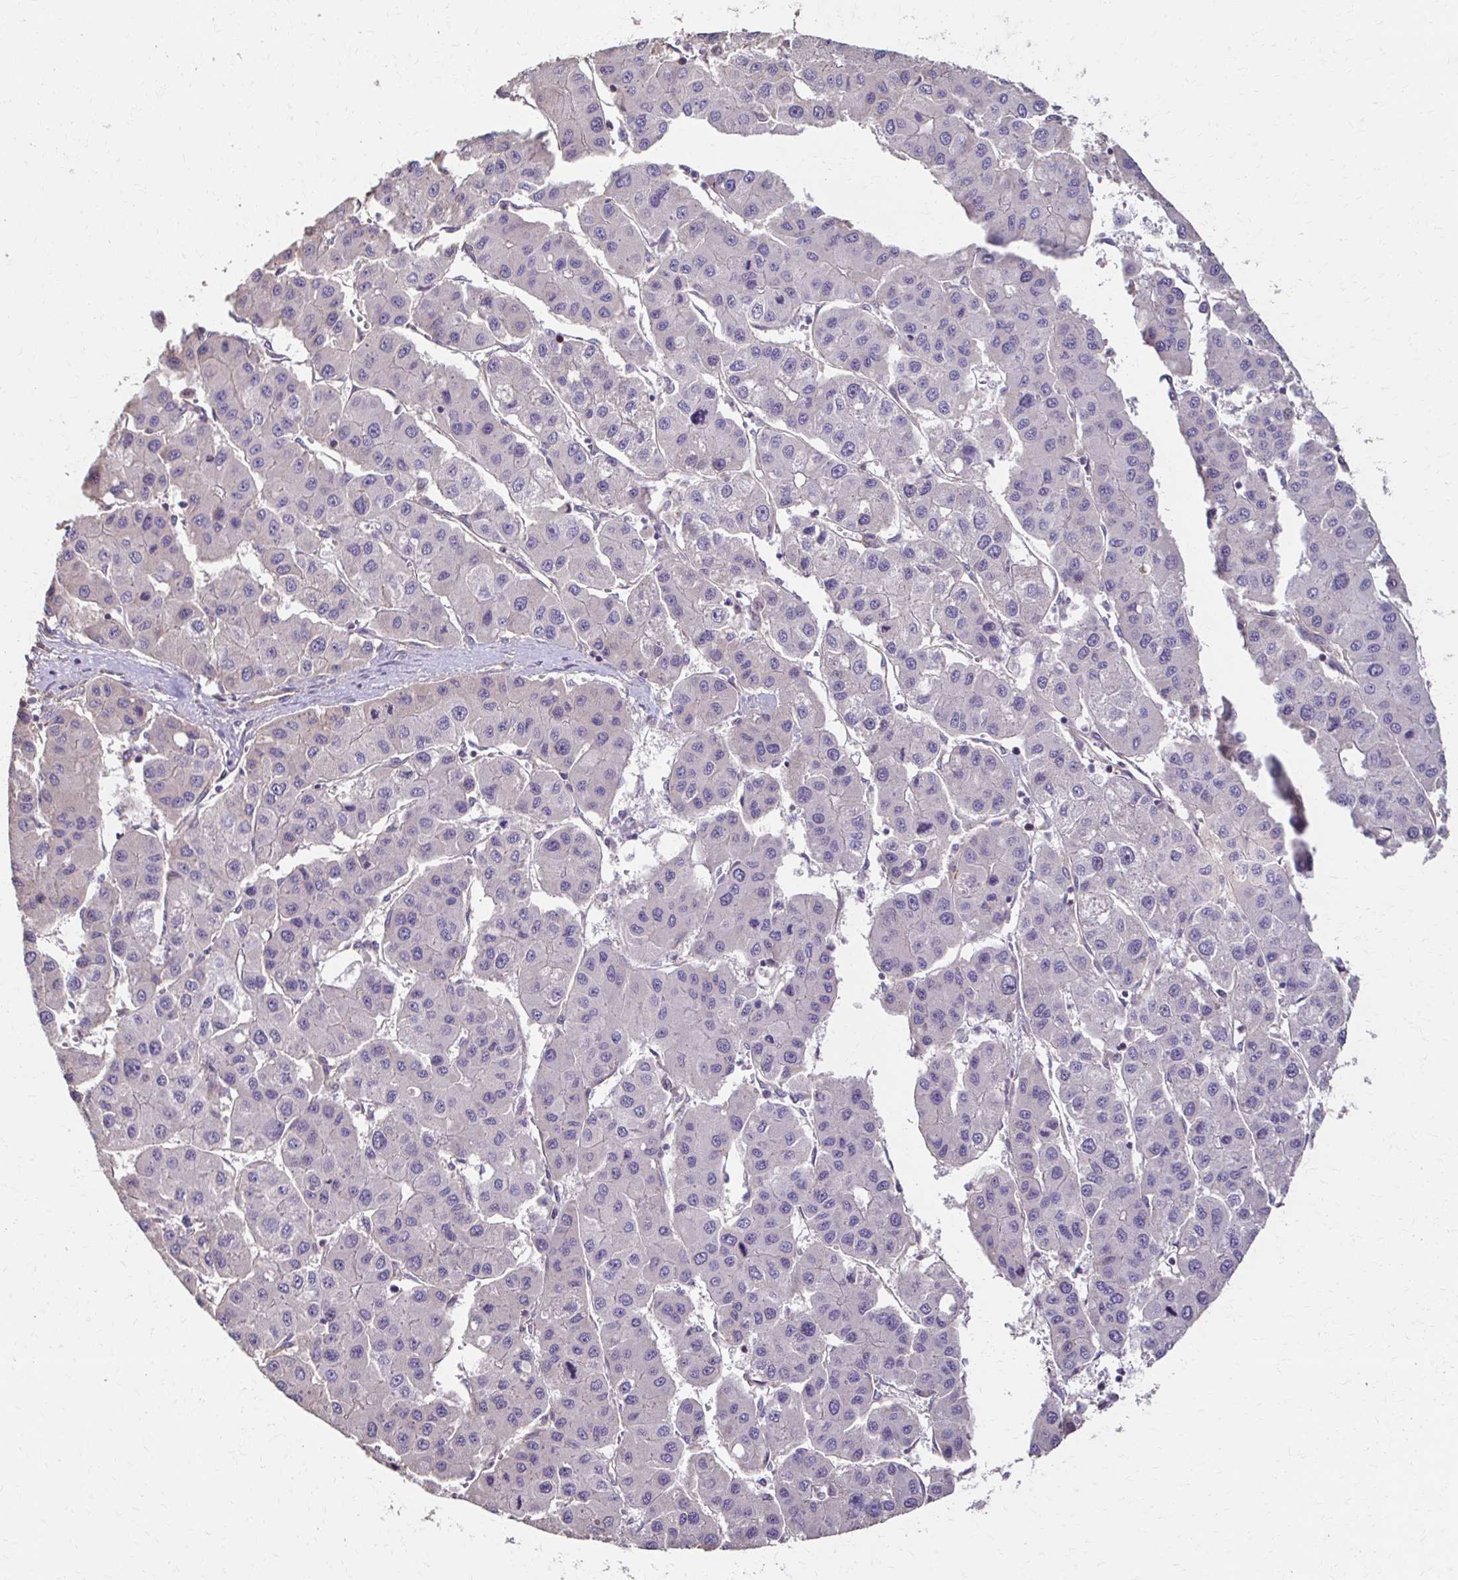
{"staining": {"intensity": "negative", "quantity": "none", "location": "none"}, "tissue": "liver cancer", "cell_type": "Tumor cells", "image_type": "cancer", "snomed": [{"axis": "morphology", "description": "Carcinoma, Hepatocellular, NOS"}, {"axis": "topography", "description": "Liver"}], "caption": "Tumor cells show no significant staining in hepatocellular carcinoma (liver).", "gene": "IL18BP", "patient": {"sex": "male", "age": 73}}